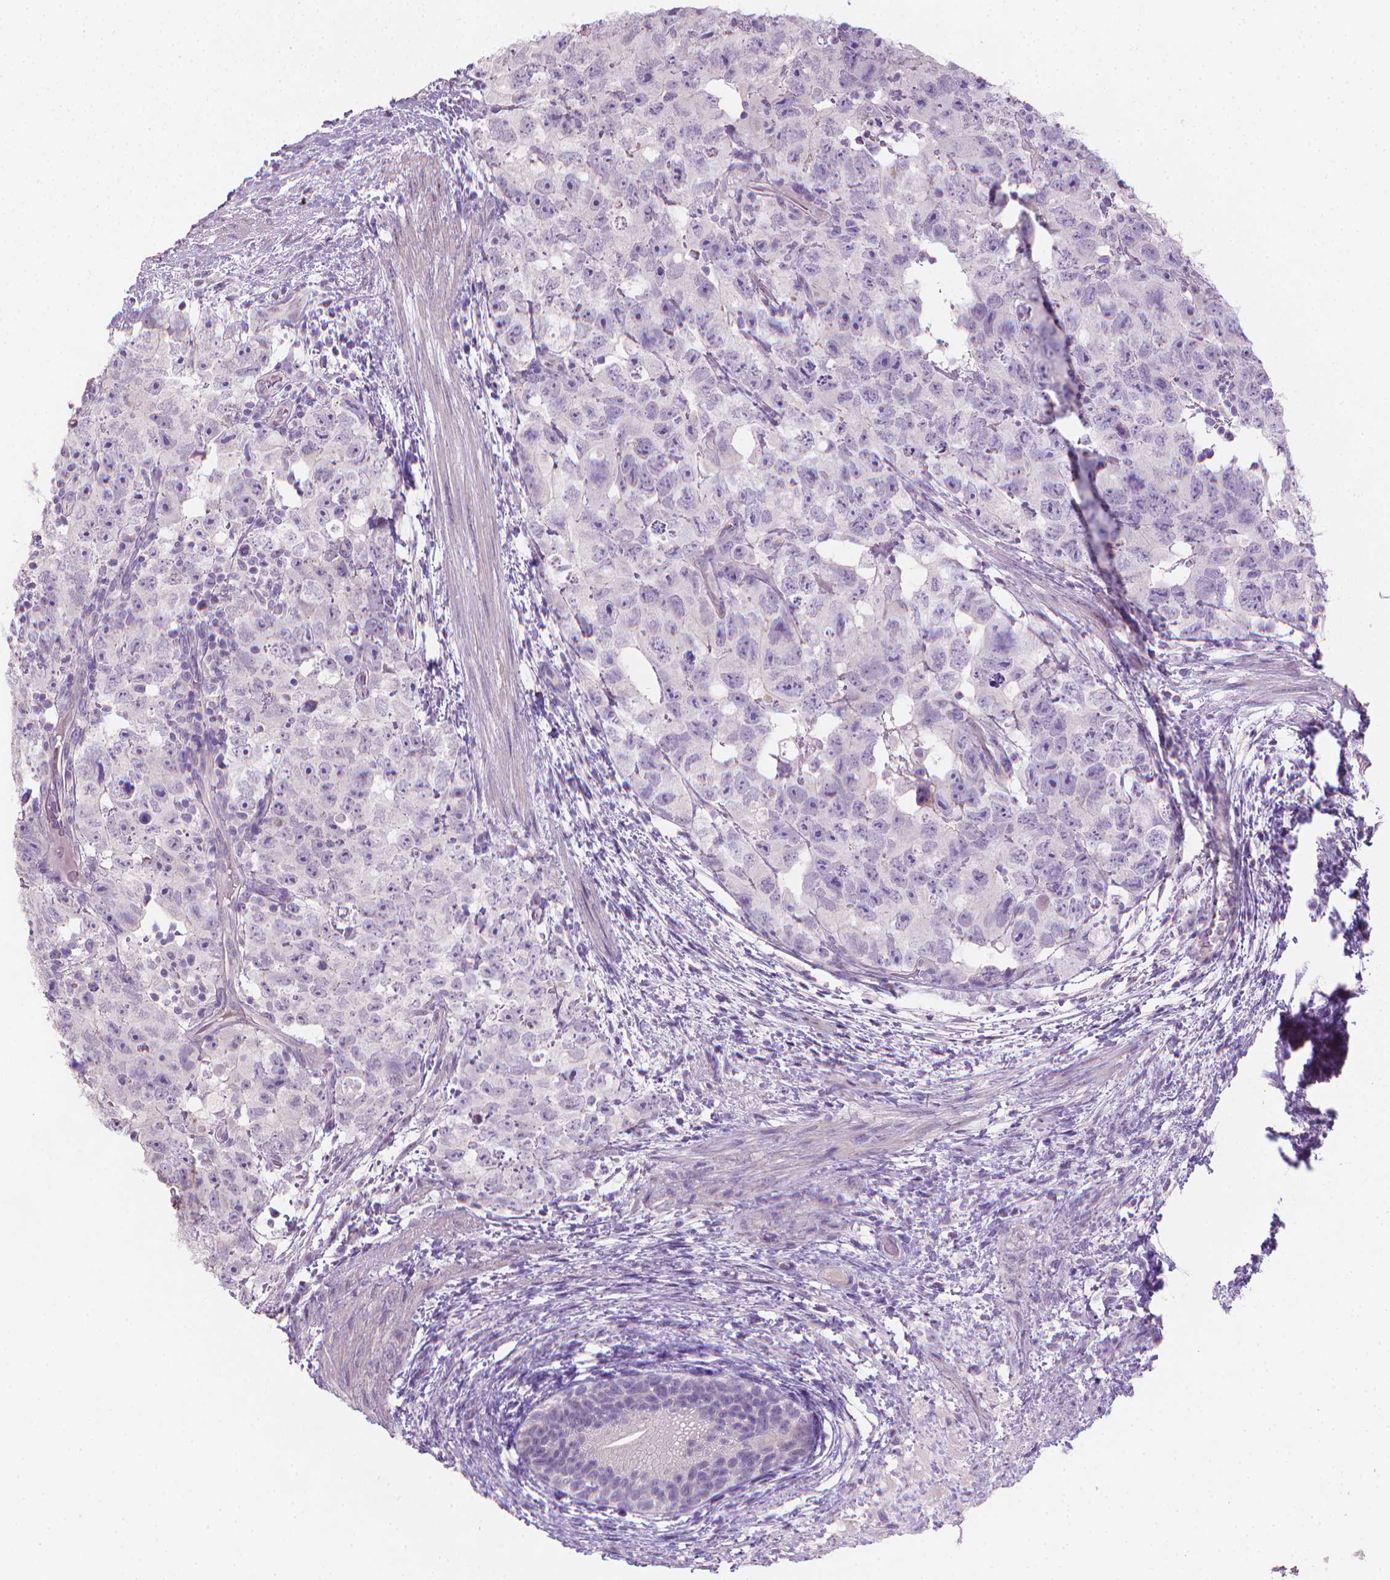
{"staining": {"intensity": "negative", "quantity": "none", "location": "none"}, "tissue": "testis cancer", "cell_type": "Tumor cells", "image_type": "cancer", "snomed": [{"axis": "morphology", "description": "Carcinoma, Embryonal, NOS"}, {"axis": "topography", "description": "Testis"}], "caption": "DAB (3,3'-diaminobenzidine) immunohistochemical staining of testis embryonal carcinoma shows no significant staining in tumor cells. Nuclei are stained in blue.", "gene": "CLXN", "patient": {"sex": "male", "age": 24}}